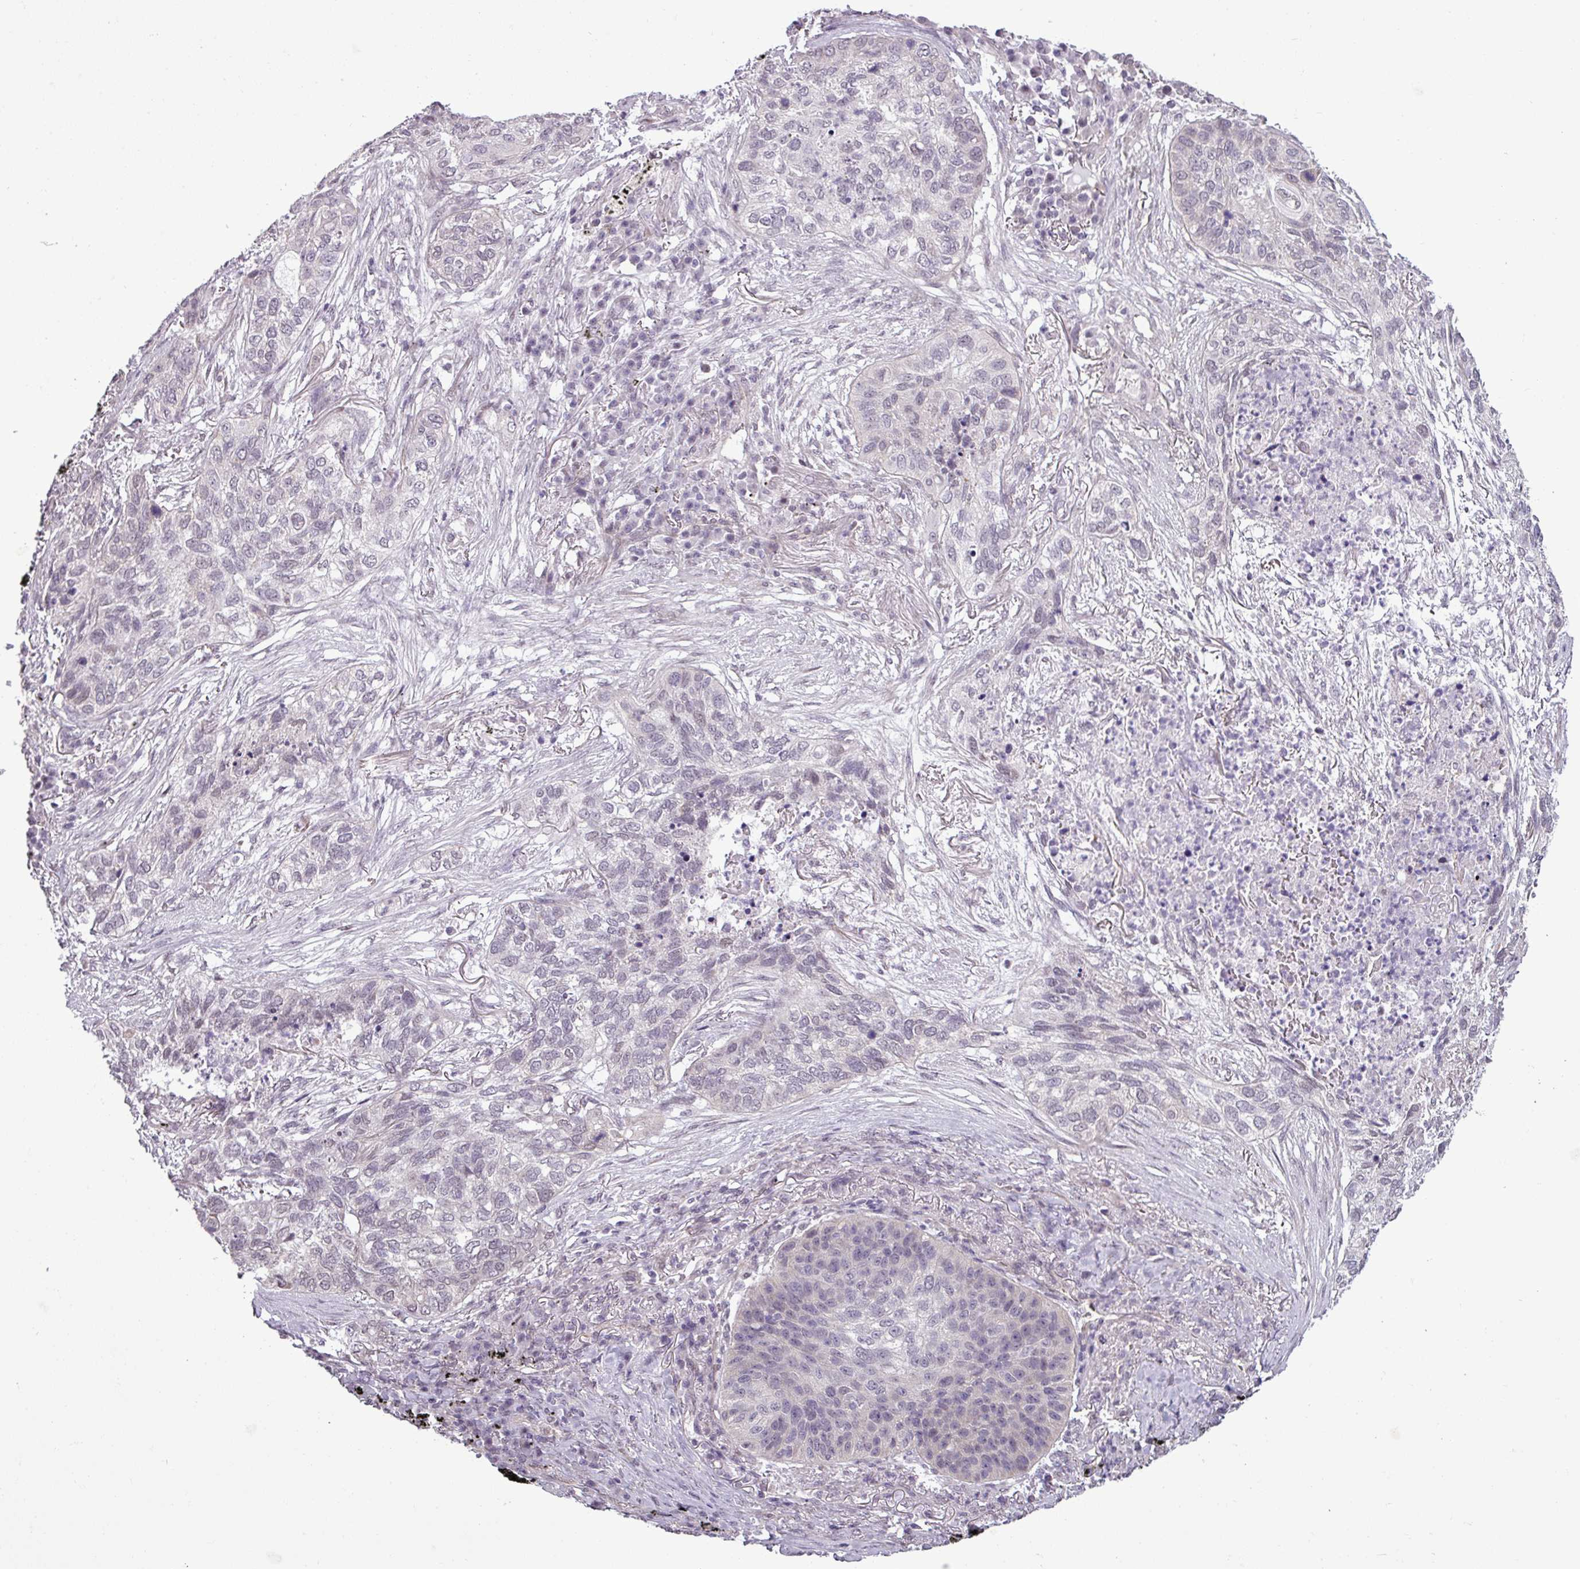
{"staining": {"intensity": "negative", "quantity": "none", "location": "none"}, "tissue": "lung cancer", "cell_type": "Tumor cells", "image_type": "cancer", "snomed": [{"axis": "morphology", "description": "Squamous cell carcinoma, NOS"}, {"axis": "topography", "description": "Lung"}], "caption": "This photomicrograph is of lung cancer stained with immunohistochemistry (IHC) to label a protein in brown with the nuclei are counter-stained blue. There is no positivity in tumor cells.", "gene": "GPT2", "patient": {"sex": "female", "age": 63}}